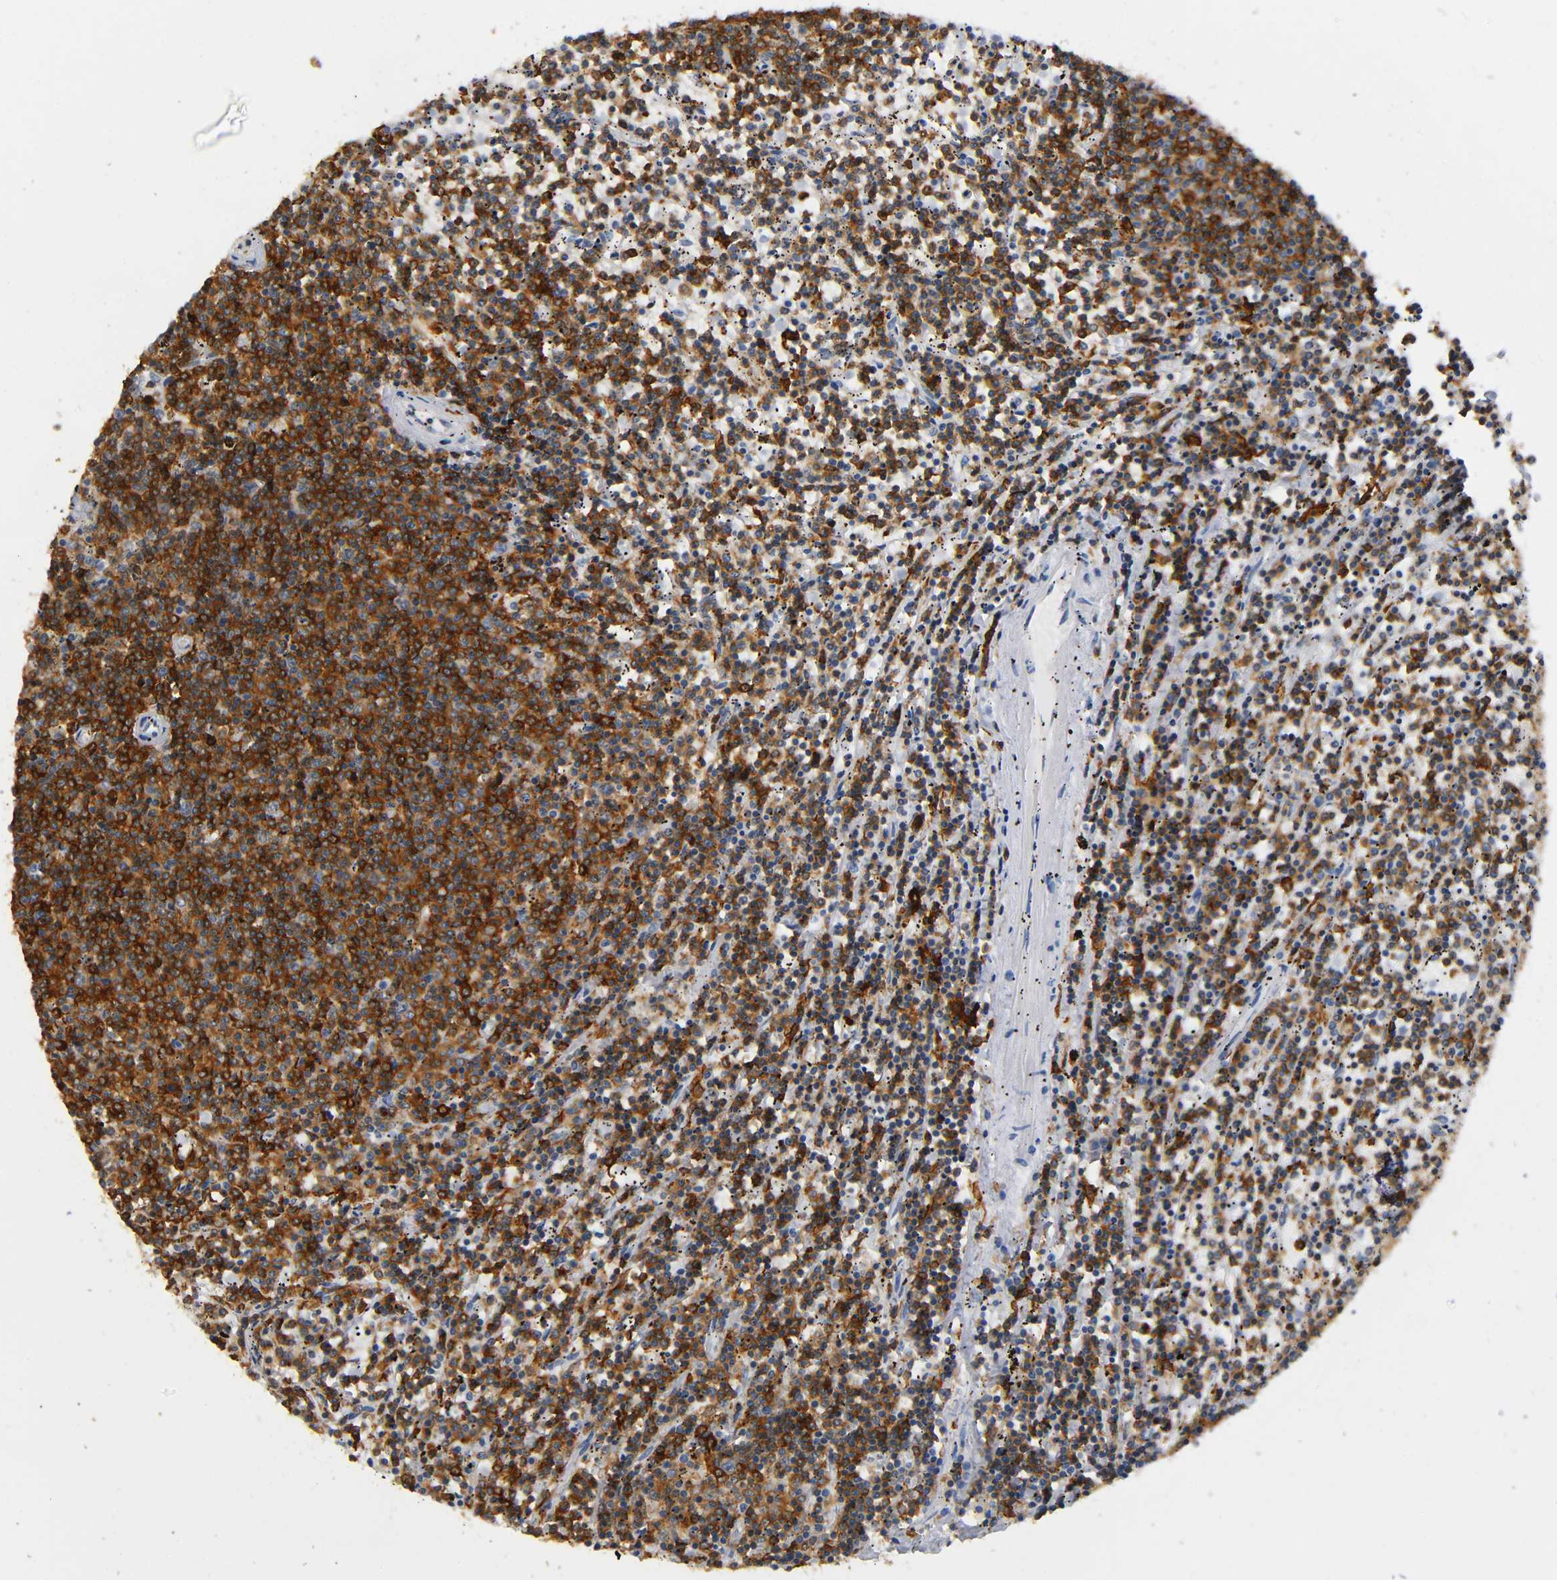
{"staining": {"intensity": "strong", "quantity": ">75%", "location": "cytoplasmic/membranous"}, "tissue": "lymphoma", "cell_type": "Tumor cells", "image_type": "cancer", "snomed": [{"axis": "morphology", "description": "Malignant lymphoma, non-Hodgkin's type, Low grade"}, {"axis": "topography", "description": "Spleen"}], "caption": "Low-grade malignant lymphoma, non-Hodgkin's type stained with DAB immunohistochemistry demonstrates high levels of strong cytoplasmic/membranous staining in about >75% of tumor cells.", "gene": "CAPN10", "patient": {"sex": "female", "age": 50}}